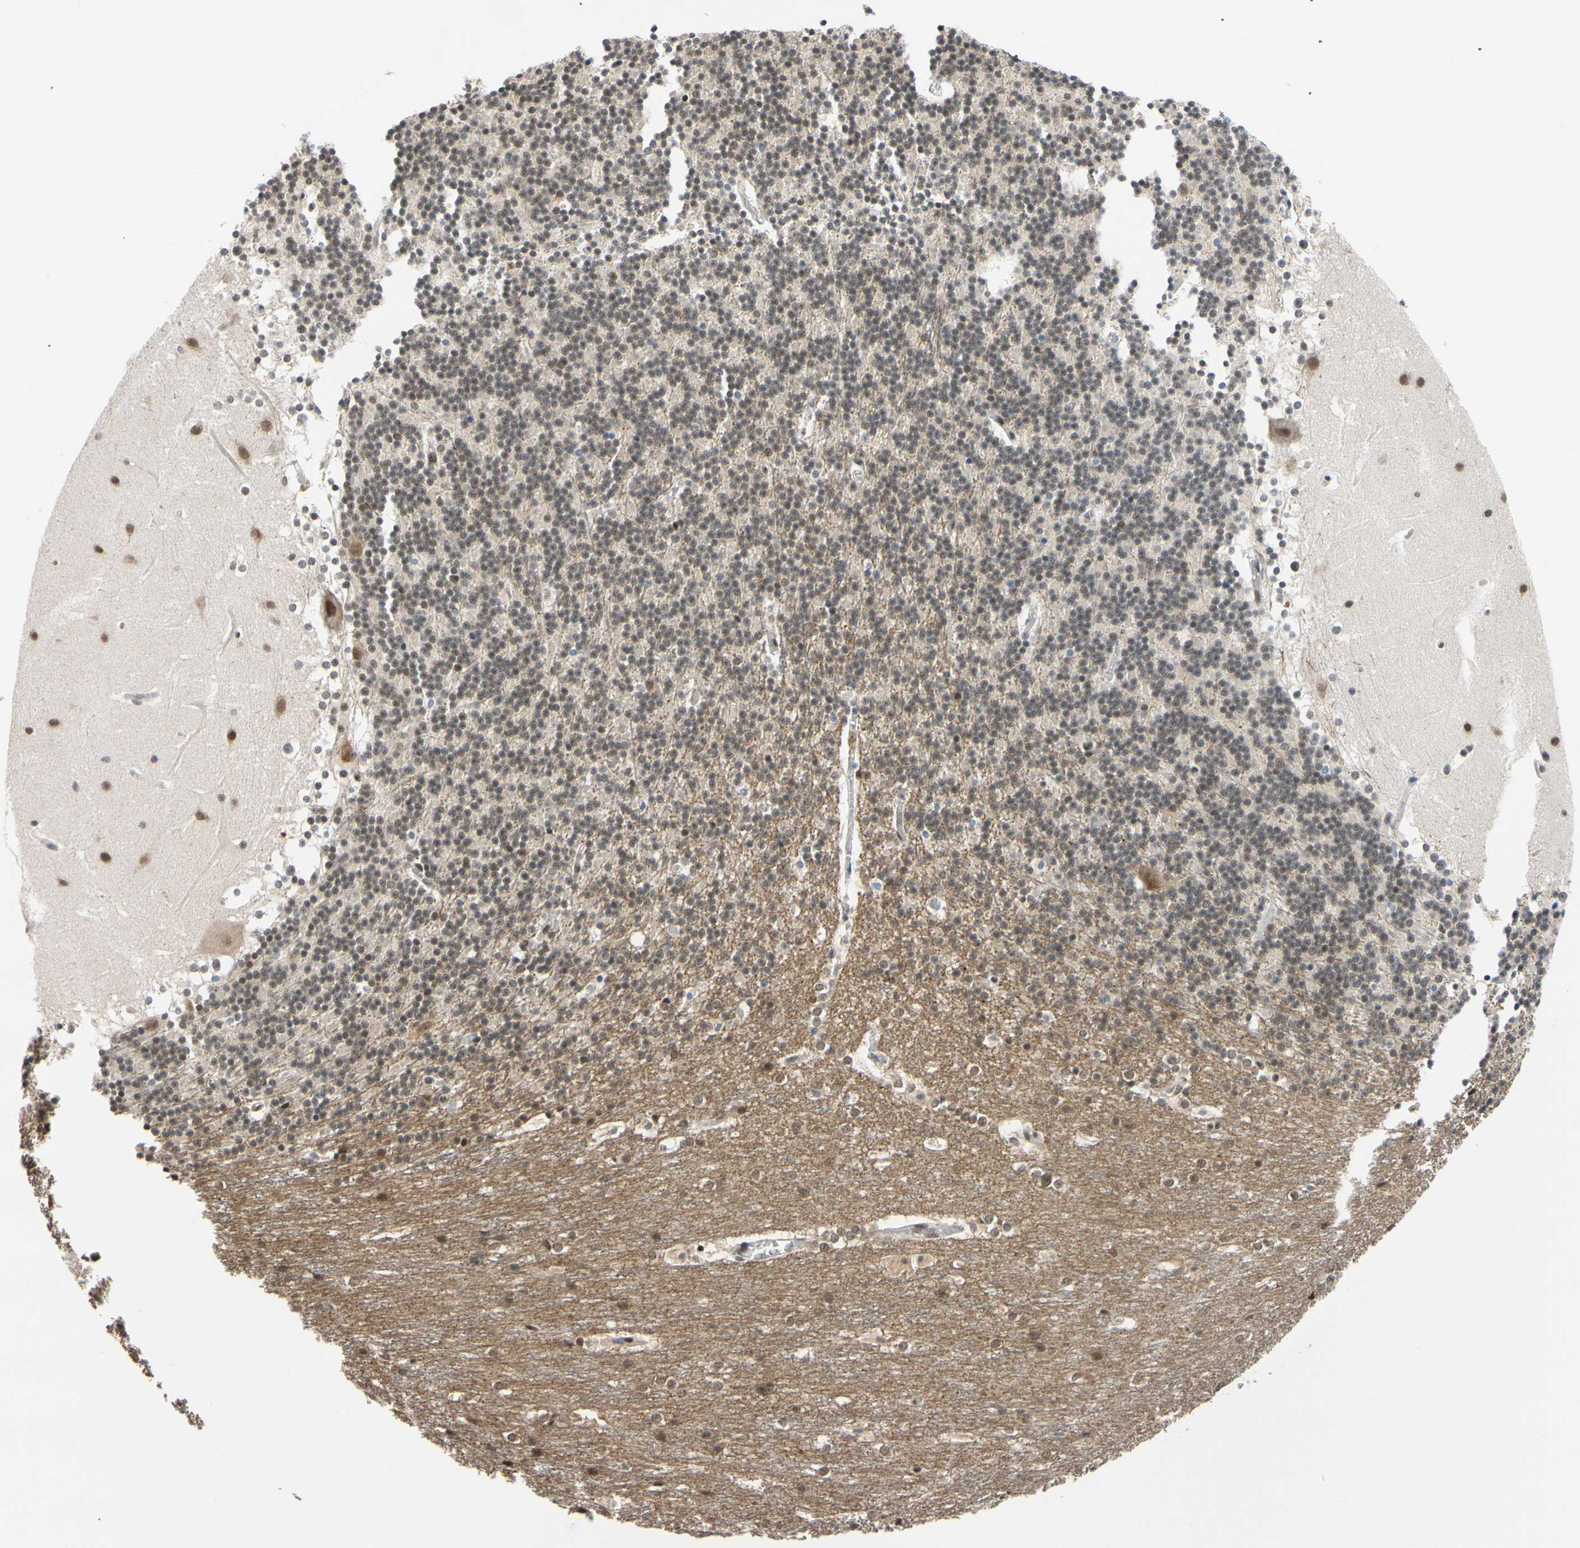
{"staining": {"intensity": "weak", "quantity": ">75%", "location": "nuclear"}, "tissue": "cerebellum", "cell_type": "Cells in granular layer", "image_type": "normal", "snomed": [{"axis": "morphology", "description": "Normal tissue, NOS"}, {"axis": "topography", "description": "Cerebellum"}], "caption": "About >75% of cells in granular layer in benign human cerebellum exhibit weak nuclear protein staining as visualized by brown immunohistochemical staining.", "gene": "TAF4", "patient": {"sex": "female", "age": 19}}